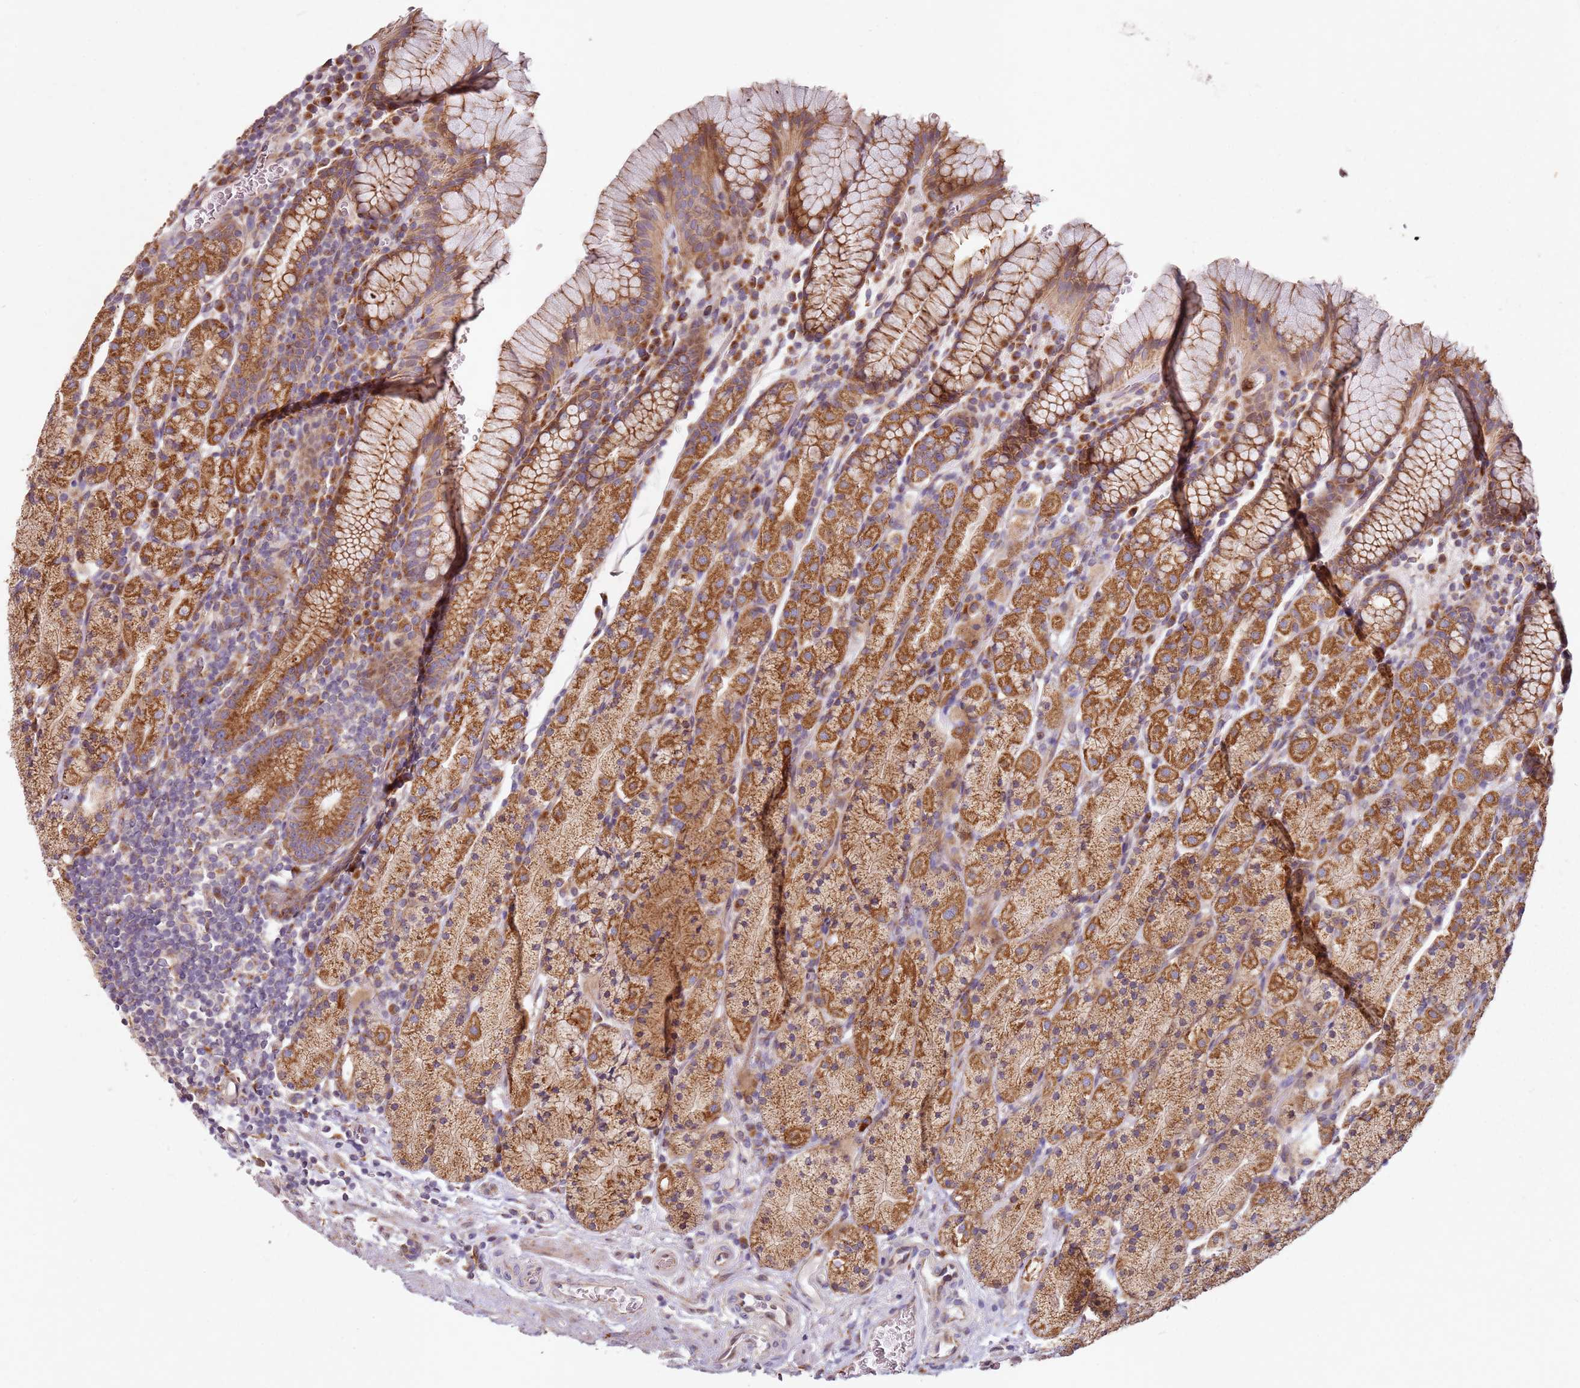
{"staining": {"intensity": "strong", "quantity": ">75%", "location": "cytoplasmic/membranous"}, "tissue": "stomach", "cell_type": "Glandular cells", "image_type": "normal", "snomed": [{"axis": "morphology", "description": "Normal tissue, NOS"}, {"axis": "topography", "description": "Stomach, upper"}, {"axis": "topography", "description": "Stomach"}], "caption": "Protein expression analysis of normal stomach displays strong cytoplasmic/membranous staining in about >75% of glandular cells. Using DAB (brown) and hematoxylin (blue) stains, captured at high magnification using brightfield microscopy.", "gene": "ARFRP1", "patient": {"sex": "male", "age": 62}}